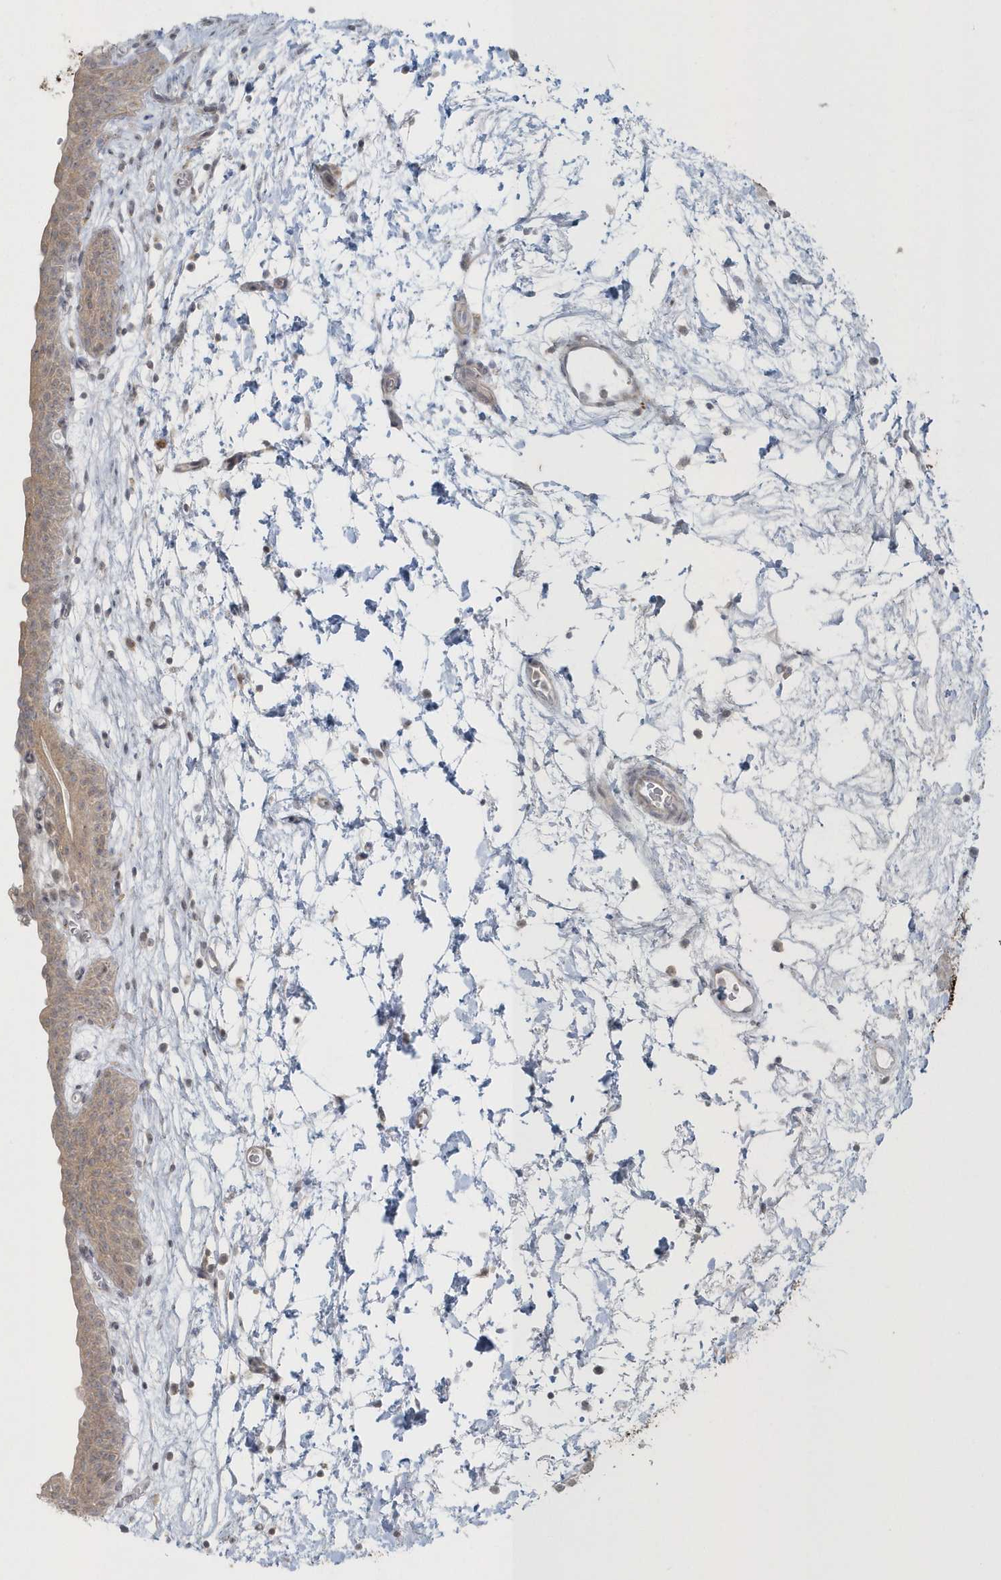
{"staining": {"intensity": "weak", "quantity": ">75%", "location": "cytoplasmic/membranous"}, "tissue": "urinary bladder", "cell_type": "Urothelial cells", "image_type": "normal", "snomed": [{"axis": "morphology", "description": "Normal tissue, NOS"}, {"axis": "topography", "description": "Urinary bladder"}], "caption": "Immunohistochemistry (IHC) staining of unremarkable urinary bladder, which shows low levels of weak cytoplasmic/membranous staining in approximately >75% of urothelial cells indicating weak cytoplasmic/membranous protein expression. The staining was performed using DAB (brown) for protein detection and nuclei were counterstained in hematoxylin (blue).", "gene": "BLTP3A", "patient": {"sex": "male", "age": 83}}